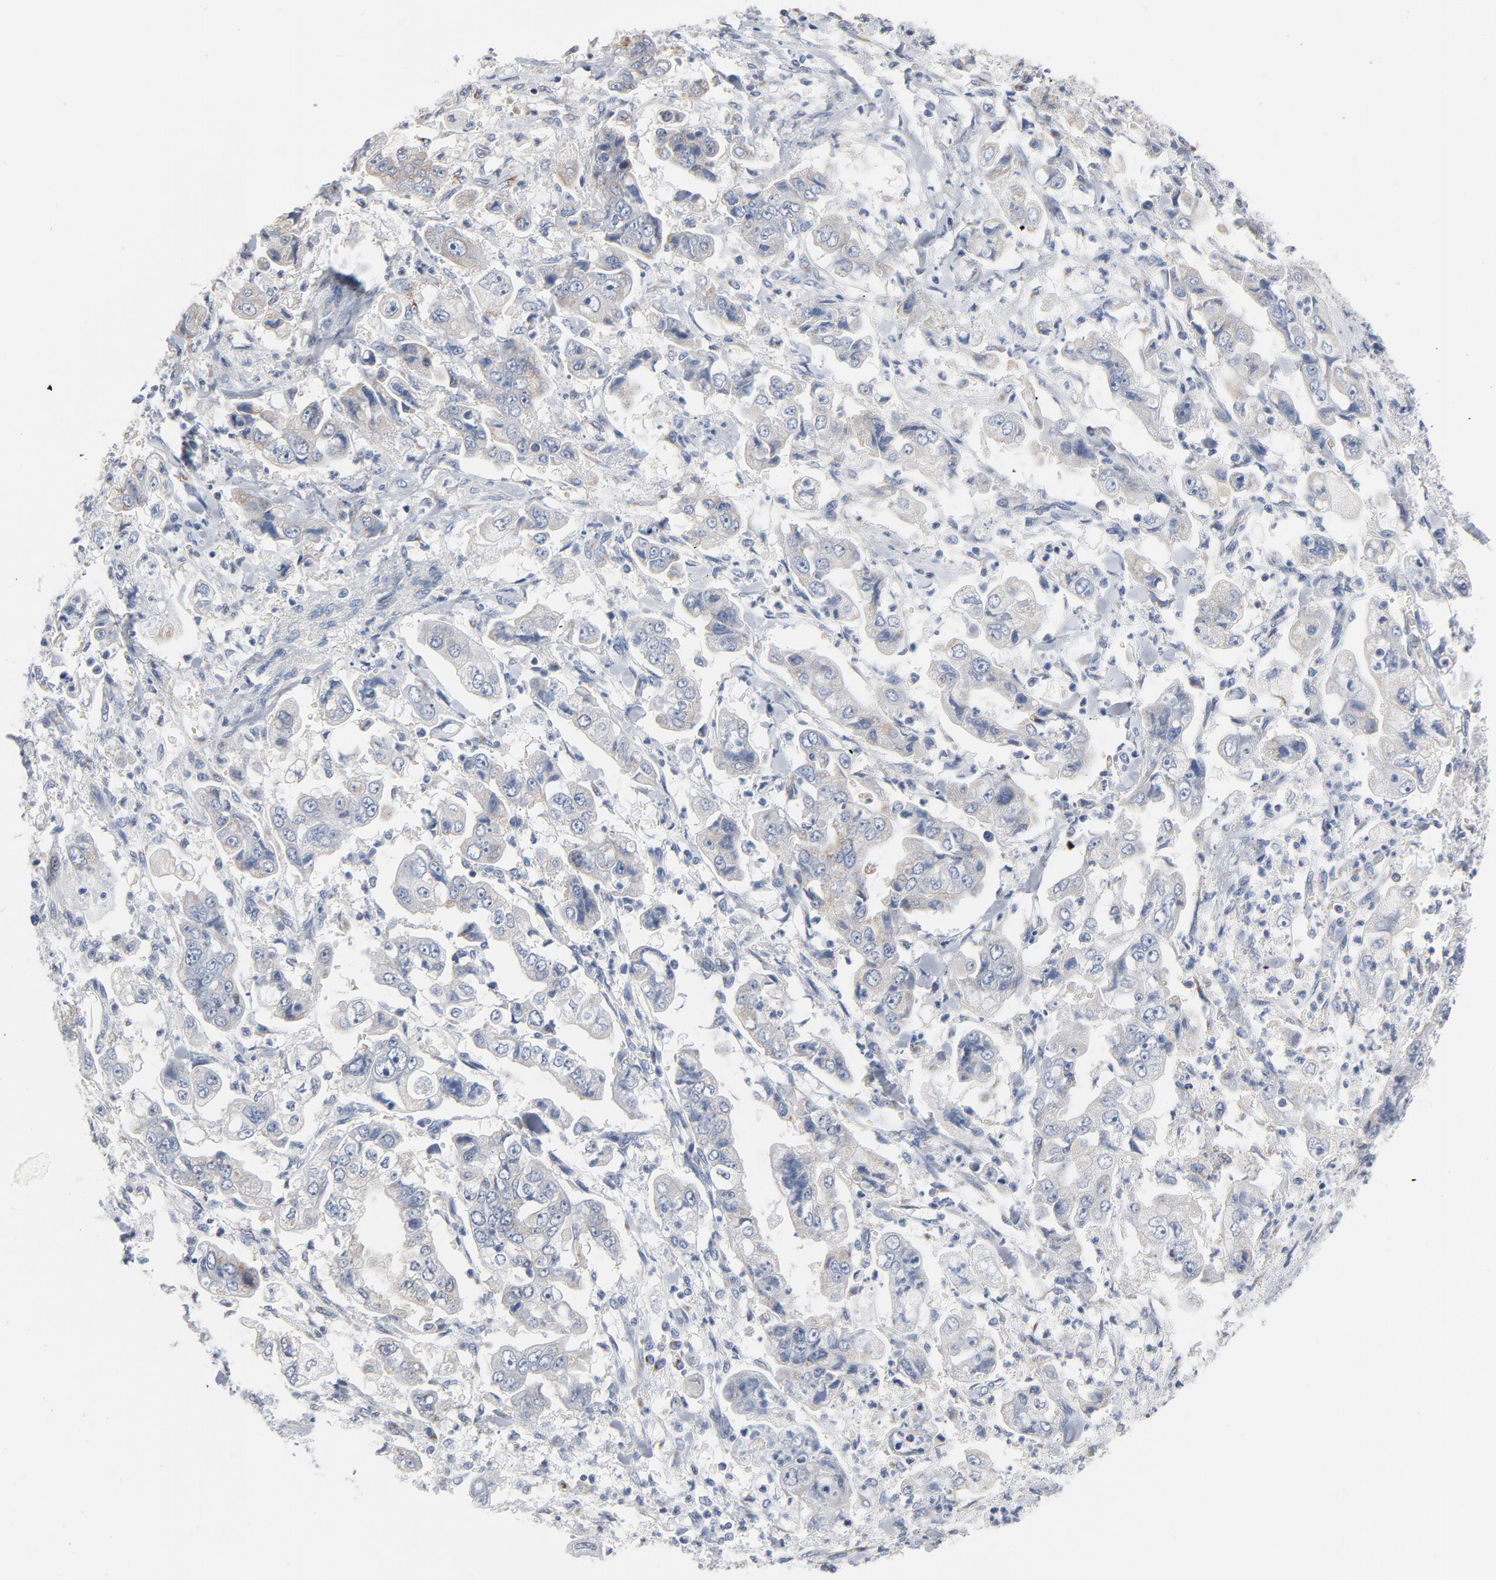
{"staining": {"intensity": "moderate", "quantity": "25%-75%", "location": "cytoplasmic/membranous"}, "tissue": "stomach cancer", "cell_type": "Tumor cells", "image_type": "cancer", "snomed": [{"axis": "morphology", "description": "Adenocarcinoma, NOS"}, {"axis": "topography", "description": "Stomach"}], "caption": "Human stomach cancer (adenocarcinoma) stained with a protein marker displays moderate staining in tumor cells.", "gene": "YIPF6", "patient": {"sex": "male", "age": 62}}